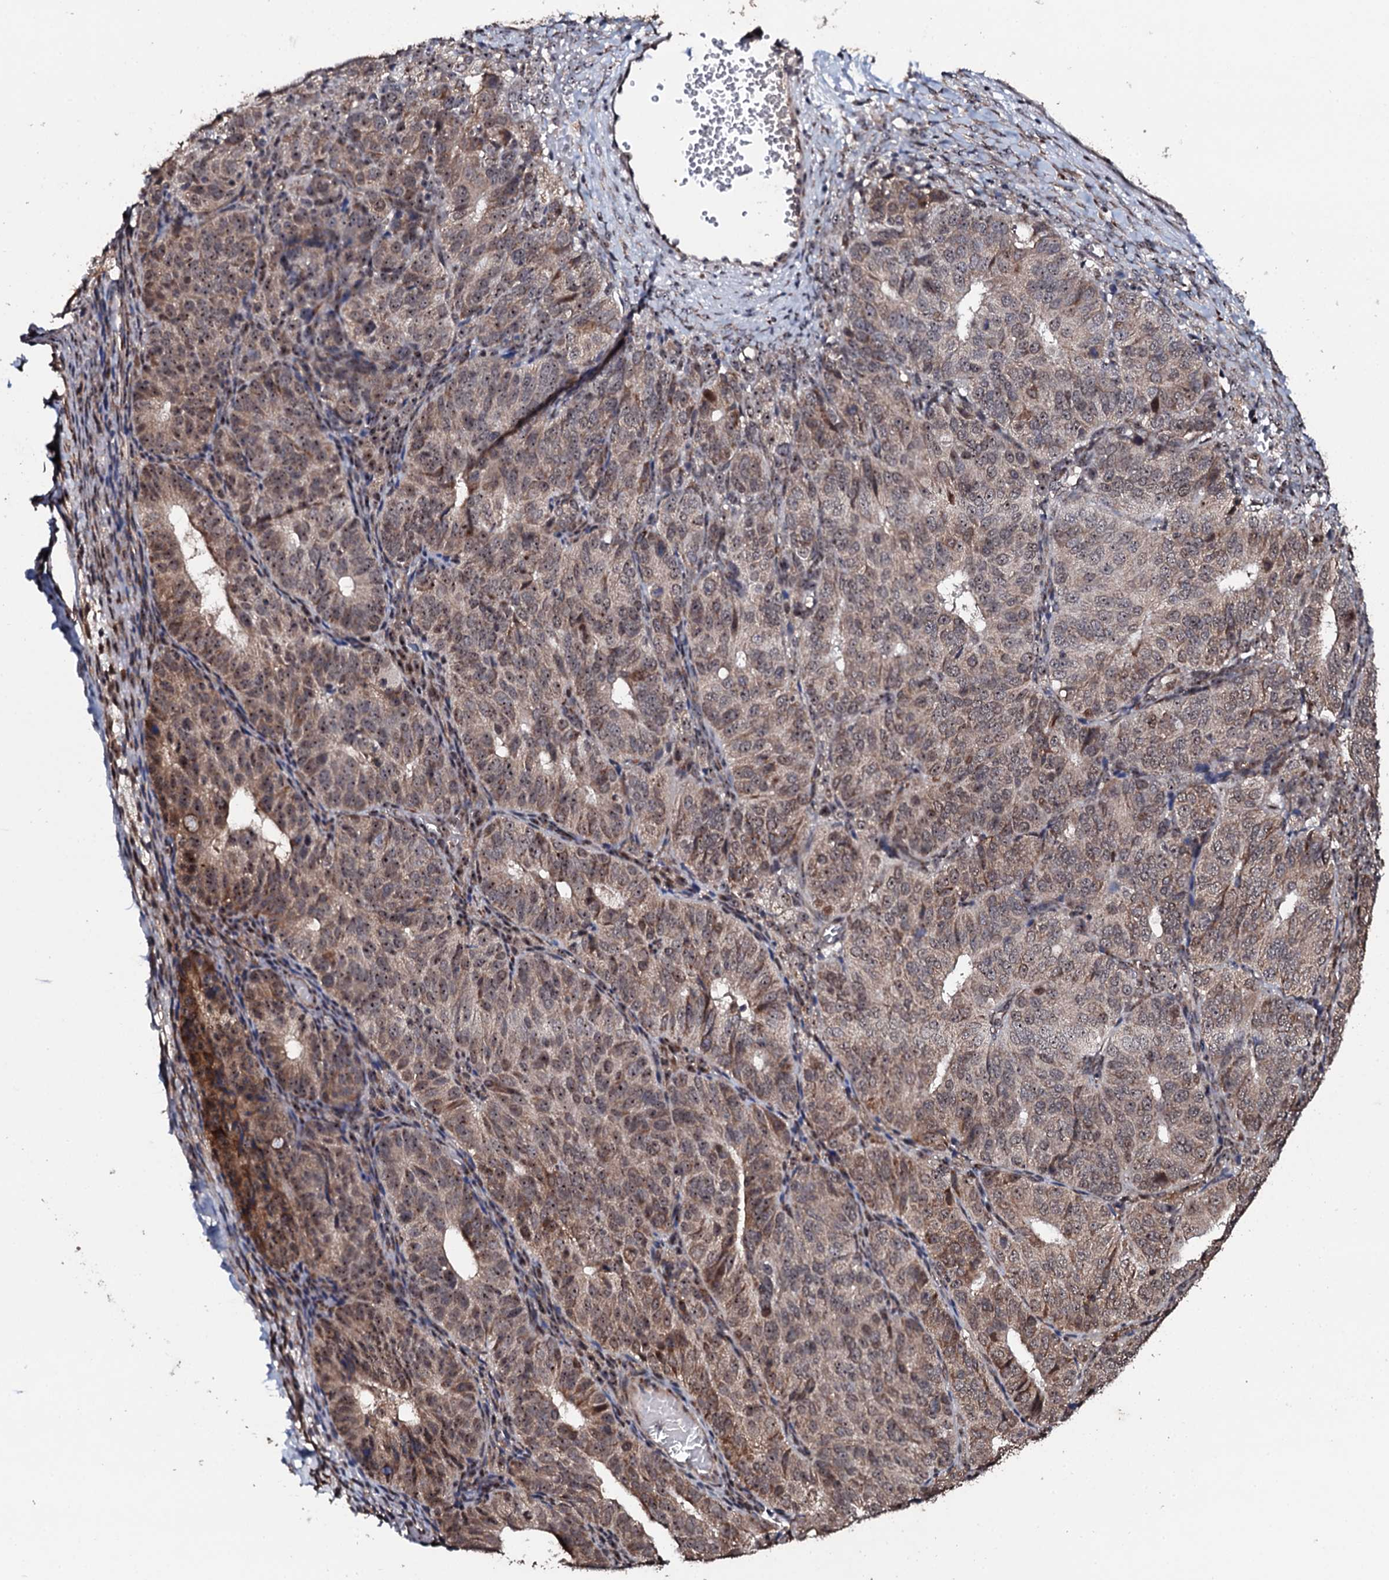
{"staining": {"intensity": "moderate", "quantity": "25%-75%", "location": "cytoplasmic/membranous,nuclear"}, "tissue": "ovarian cancer", "cell_type": "Tumor cells", "image_type": "cancer", "snomed": [{"axis": "morphology", "description": "Carcinoma, endometroid"}, {"axis": "topography", "description": "Ovary"}], "caption": "Ovarian cancer stained for a protein demonstrates moderate cytoplasmic/membranous and nuclear positivity in tumor cells. The staining was performed using DAB to visualize the protein expression in brown, while the nuclei were stained in blue with hematoxylin (Magnification: 20x).", "gene": "FAM111A", "patient": {"sex": "female", "age": 51}}